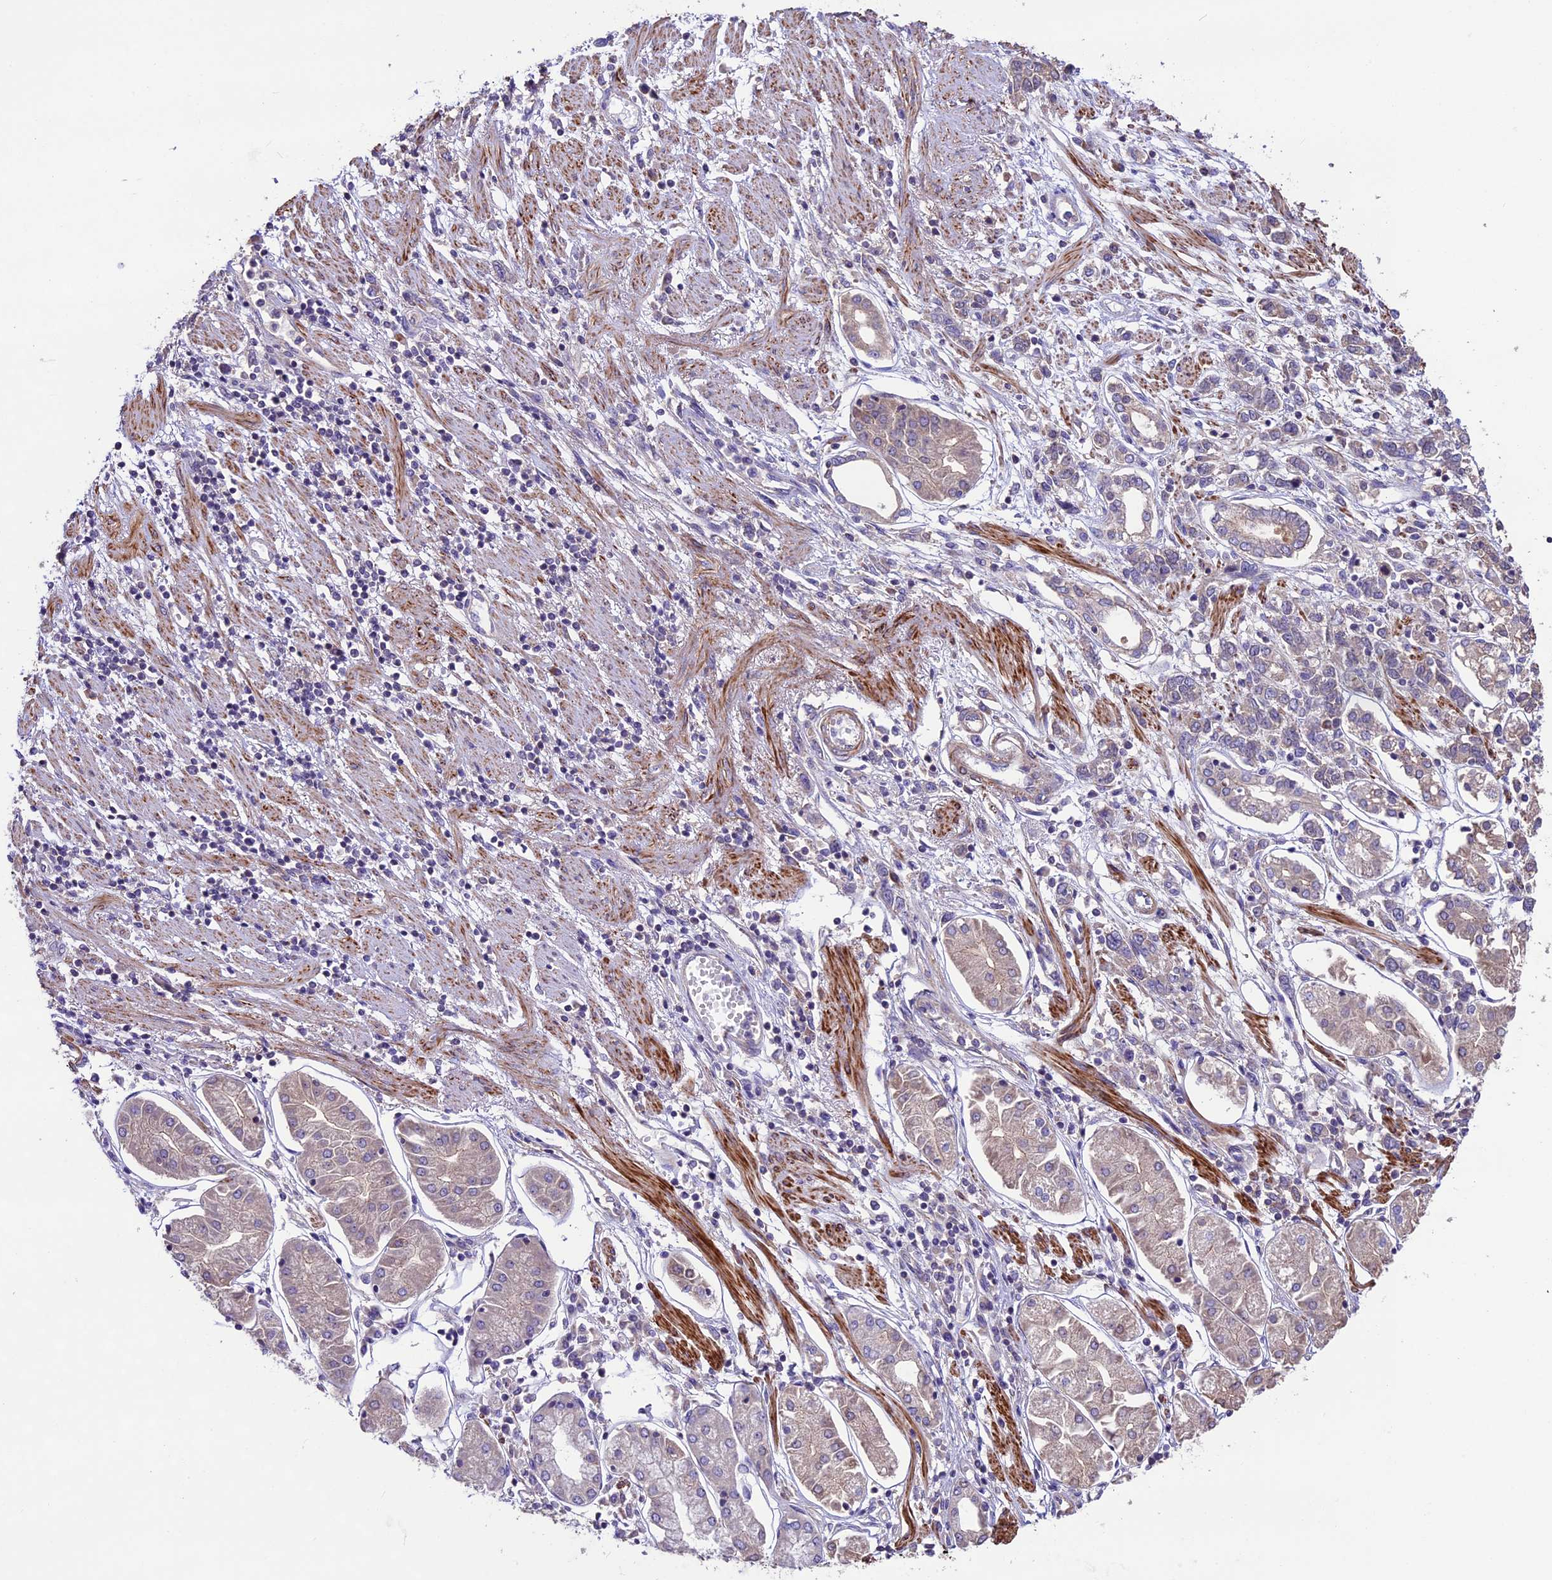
{"staining": {"intensity": "weak", "quantity": "<25%", "location": "cytoplasmic/membranous"}, "tissue": "stomach cancer", "cell_type": "Tumor cells", "image_type": "cancer", "snomed": [{"axis": "morphology", "description": "Adenocarcinoma, NOS"}, {"axis": "topography", "description": "Stomach"}], "caption": "This photomicrograph is of adenocarcinoma (stomach) stained with immunohistochemistry to label a protein in brown with the nuclei are counter-stained blue. There is no staining in tumor cells.", "gene": "ANO3", "patient": {"sex": "female", "age": 76}}